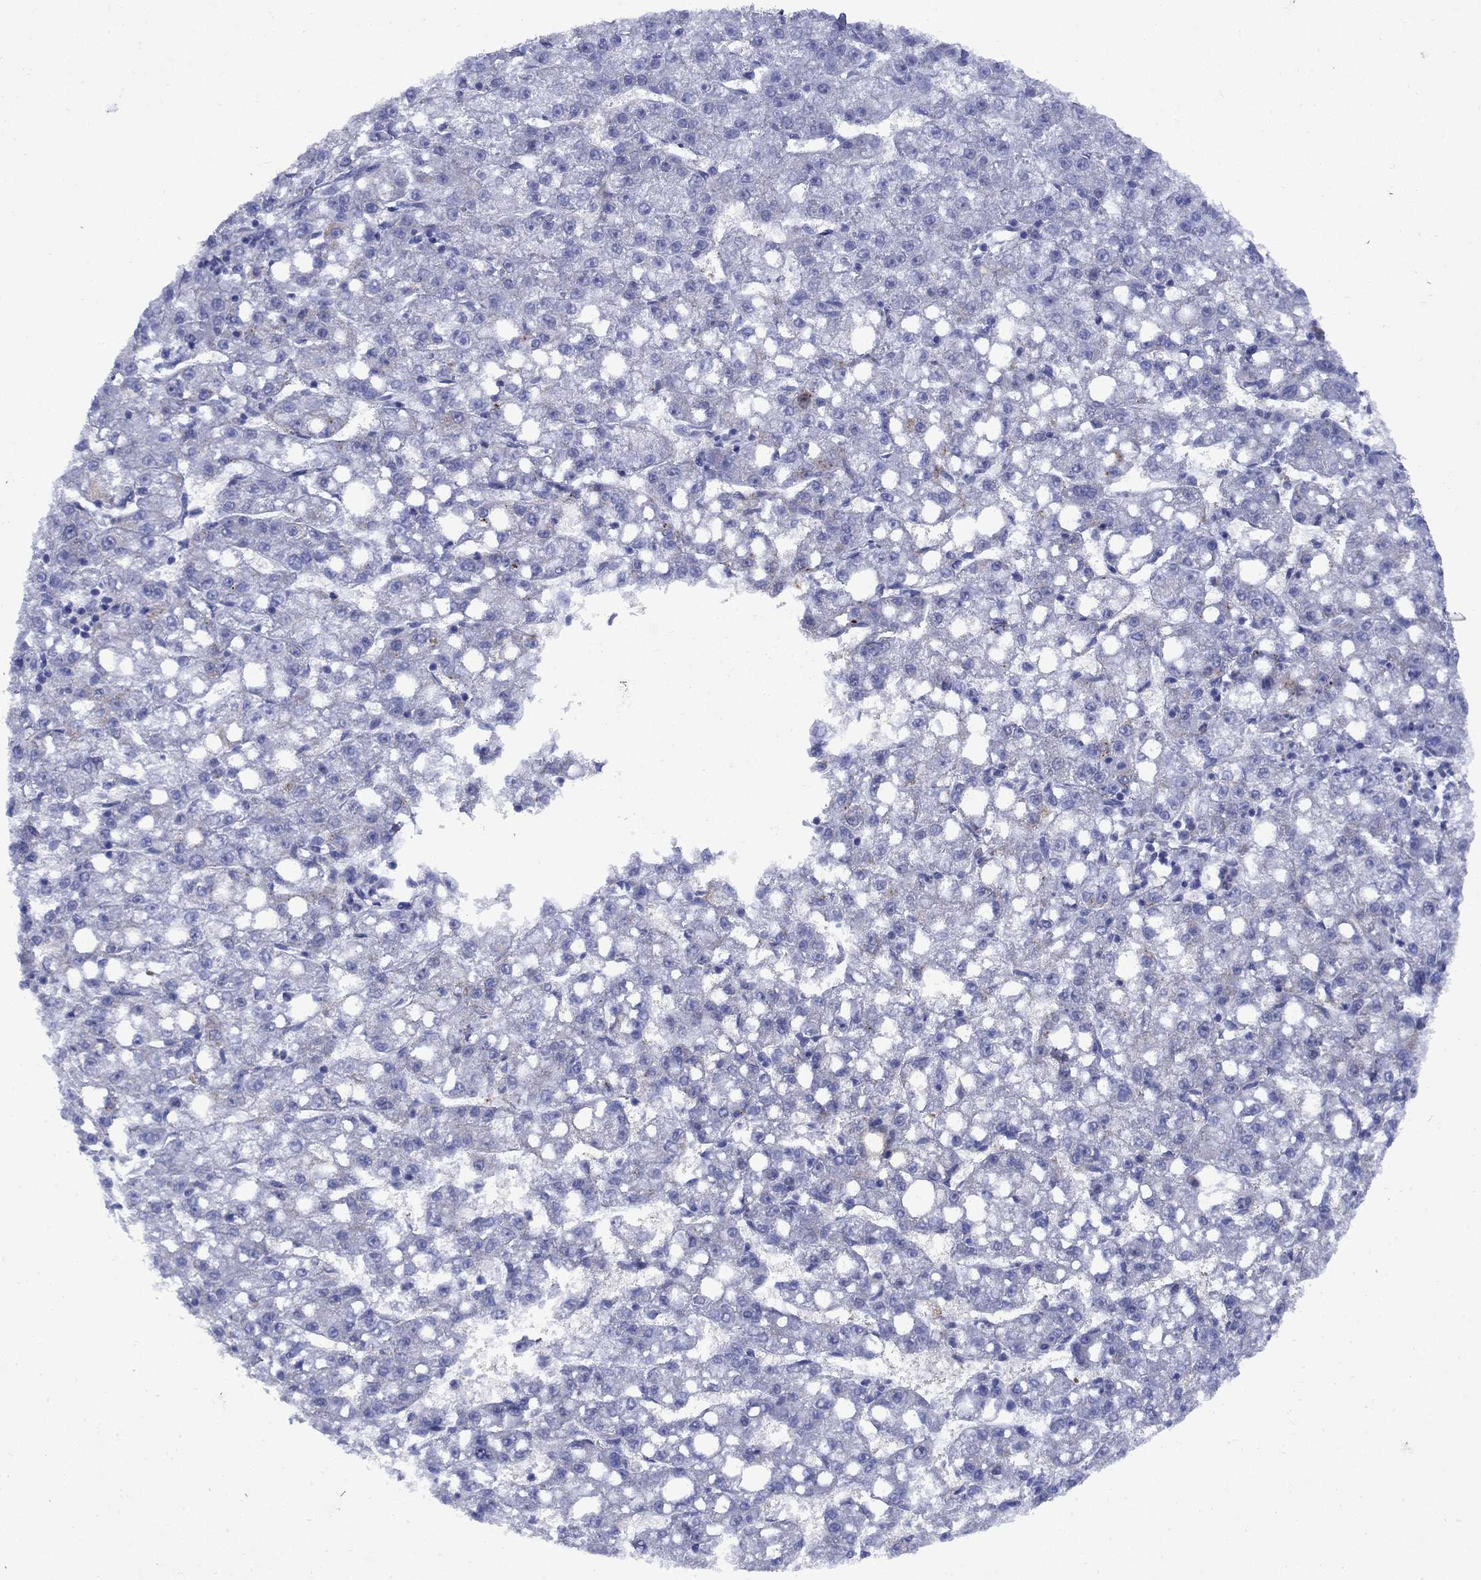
{"staining": {"intensity": "negative", "quantity": "none", "location": "none"}, "tissue": "liver cancer", "cell_type": "Tumor cells", "image_type": "cancer", "snomed": [{"axis": "morphology", "description": "Carcinoma, Hepatocellular, NOS"}, {"axis": "topography", "description": "Liver"}], "caption": "An immunohistochemistry (IHC) image of liver cancer is shown. There is no staining in tumor cells of liver cancer. (Stains: DAB immunohistochemistry with hematoxylin counter stain, Microscopy: brightfield microscopy at high magnification).", "gene": "STAB2", "patient": {"sex": "female", "age": 65}}